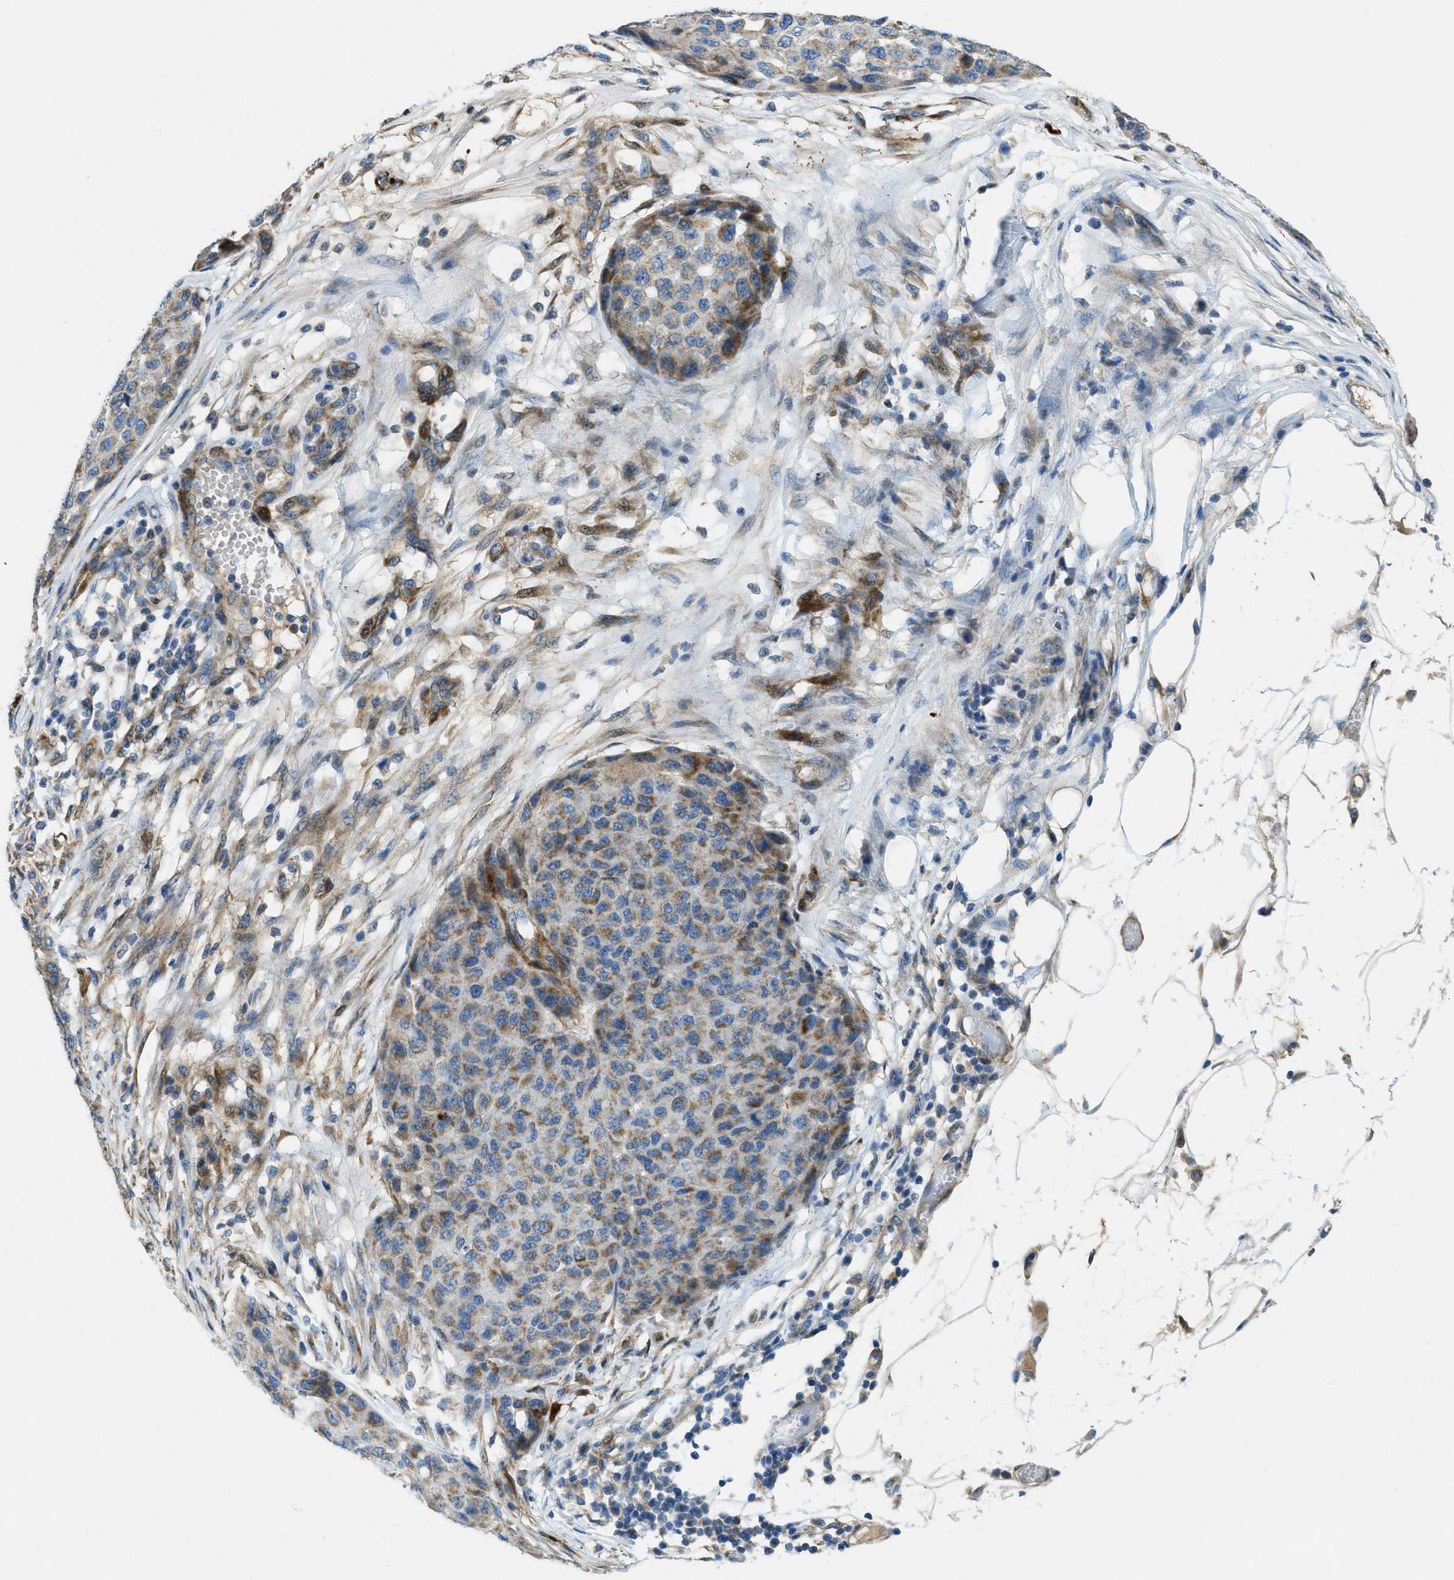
{"staining": {"intensity": "moderate", "quantity": "25%-75%", "location": "cytoplasmic/membranous"}, "tissue": "melanoma", "cell_type": "Tumor cells", "image_type": "cancer", "snomed": [{"axis": "morphology", "description": "Normal tissue, NOS"}, {"axis": "morphology", "description": "Malignant melanoma, NOS"}, {"axis": "topography", "description": "Skin"}], "caption": "Brown immunohistochemical staining in melanoma shows moderate cytoplasmic/membranous staining in about 25%-75% of tumor cells.", "gene": "CYGB", "patient": {"sex": "male", "age": 62}}